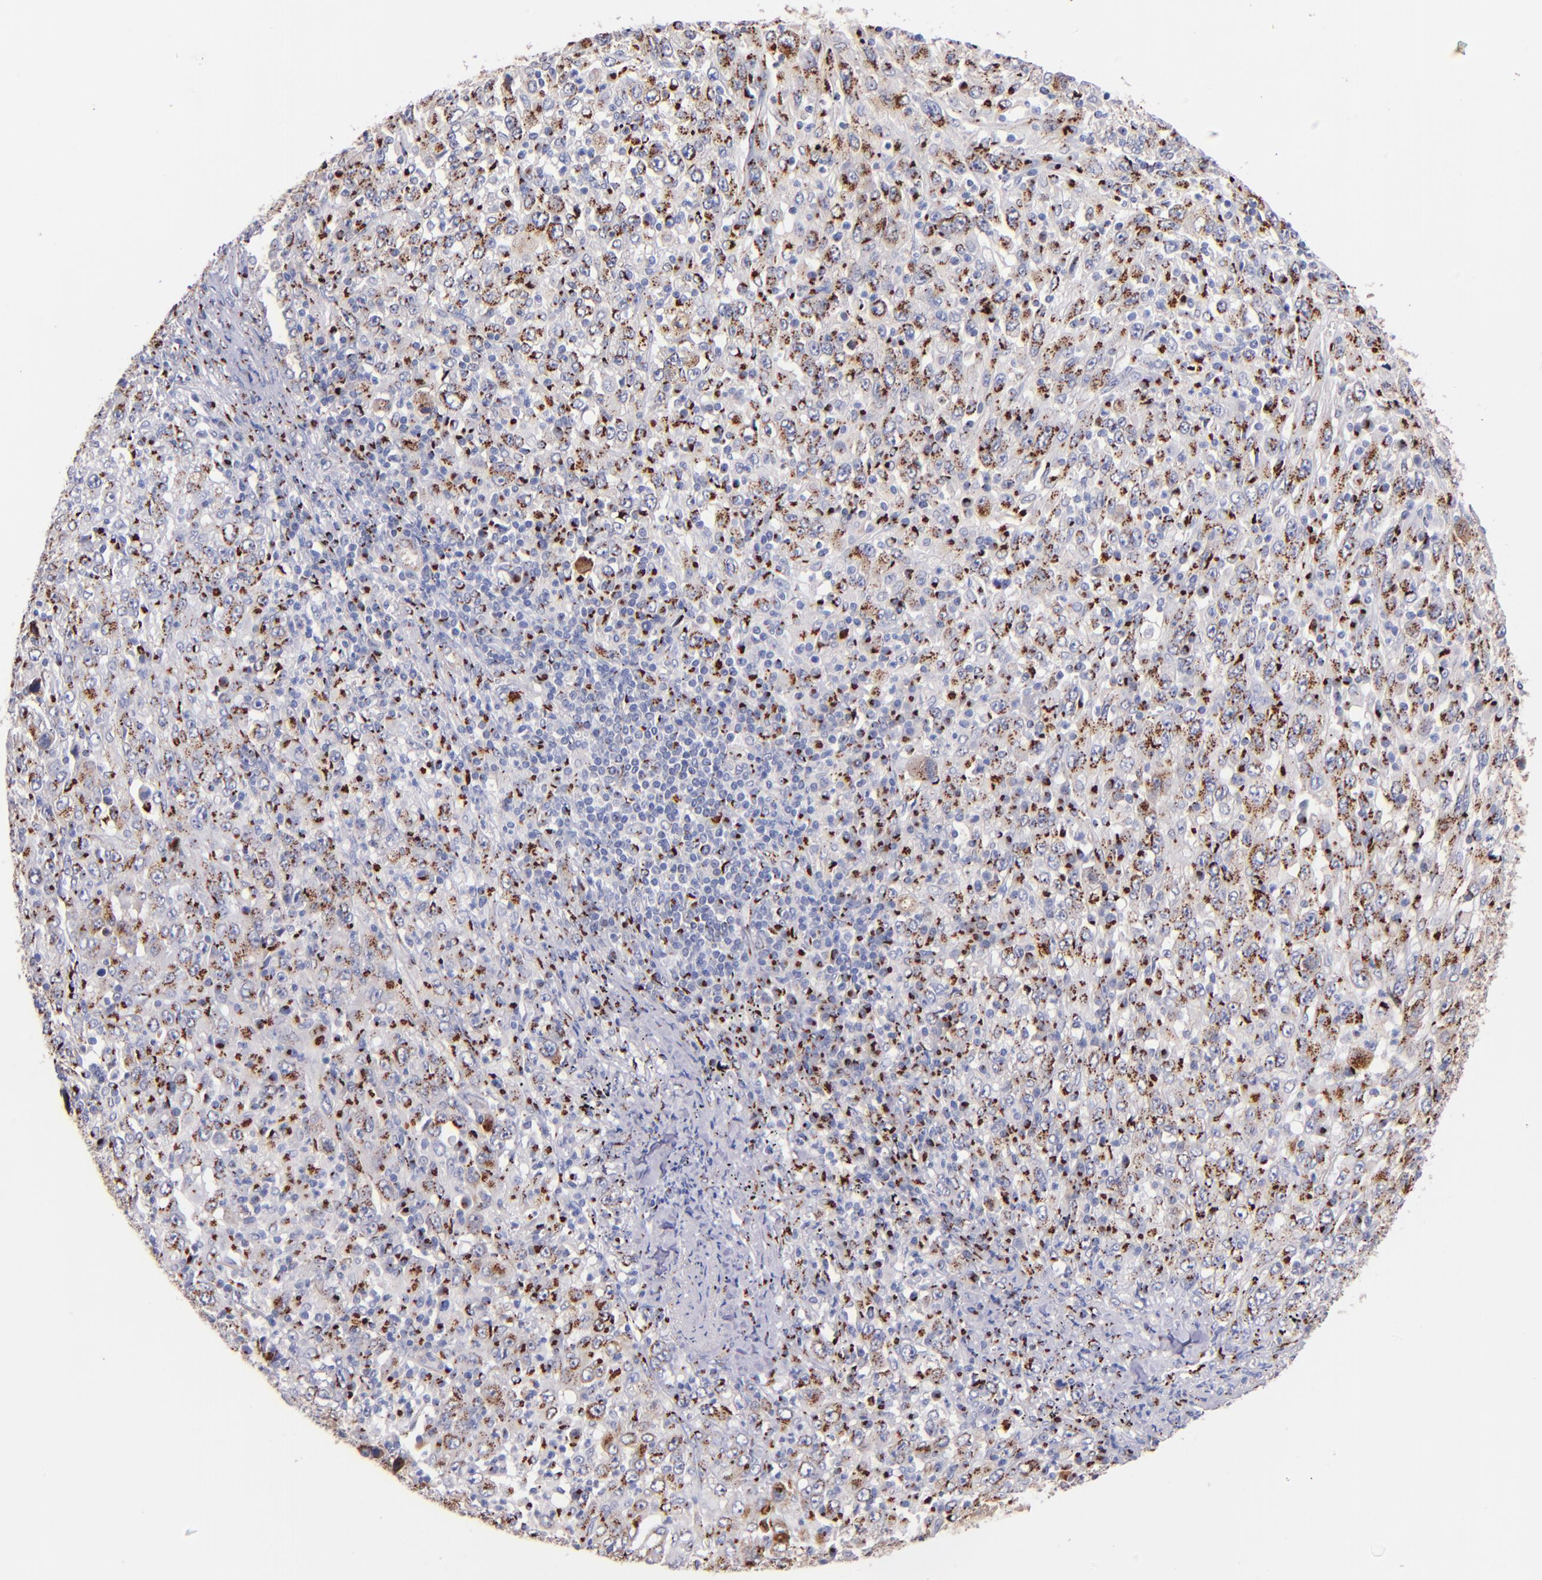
{"staining": {"intensity": "moderate", "quantity": ">75%", "location": "cytoplasmic/membranous"}, "tissue": "melanoma", "cell_type": "Tumor cells", "image_type": "cancer", "snomed": [{"axis": "morphology", "description": "Malignant melanoma, Metastatic site"}, {"axis": "topography", "description": "Skin"}], "caption": "Immunohistochemistry (IHC) of melanoma reveals medium levels of moderate cytoplasmic/membranous expression in approximately >75% of tumor cells. The staining was performed using DAB (3,3'-diaminobenzidine), with brown indicating positive protein expression. Nuclei are stained blue with hematoxylin.", "gene": "GOLIM4", "patient": {"sex": "female", "age": 56}}